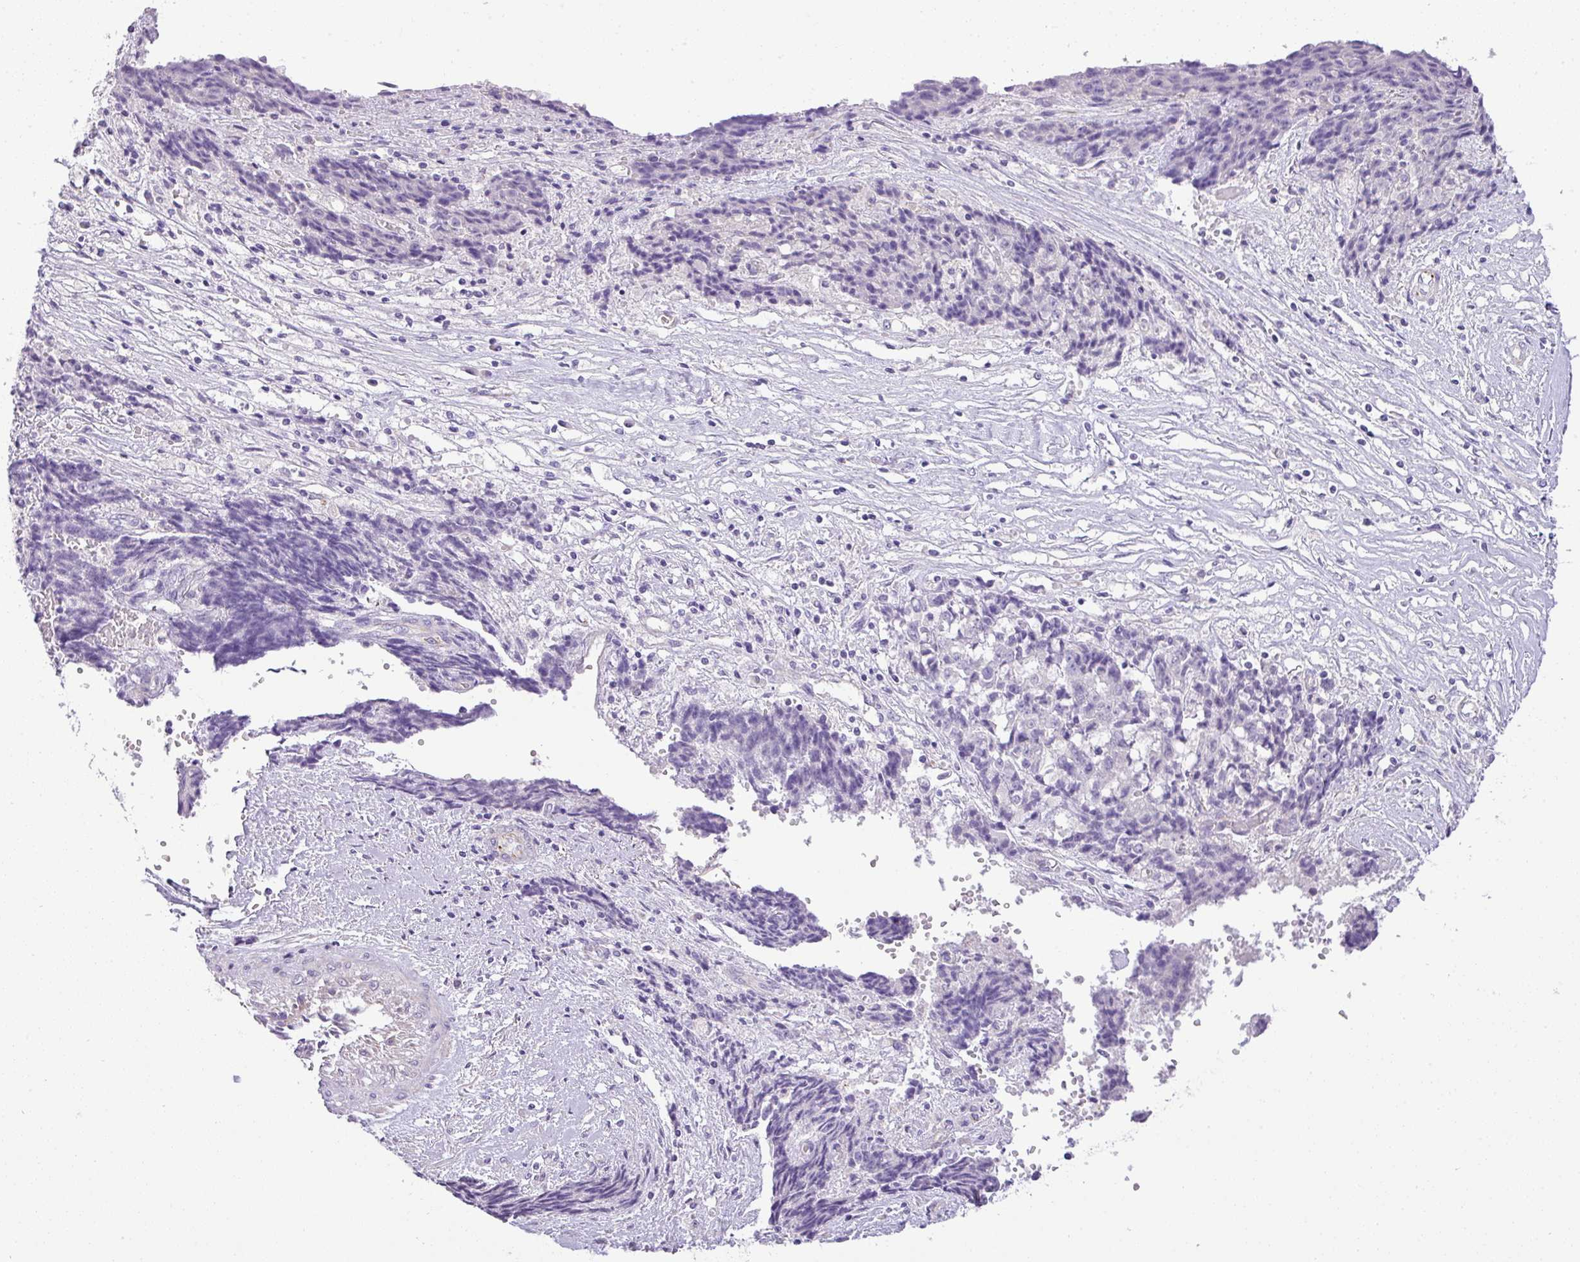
{"staining": {"intensity": "negative", "quantity": "none", "location": "none"}, "tissue": "ovarian cancer", "cell_type": "Tumor cells", "image_type": "cancer", "snomed": [{"axis": "morphology", "description": "Carcinoma, endometroid"}, {"axis": "topography", "description": "Ovary"}], "caption": "High magnification brightfield microscopy of ovarian endometroid carcinoma stained with DAB (3,3'-diaminobenzidine) (brown) and counterstained with hematoxylin (blue): tumor cells show no significant positivity.", "gene": "ENSG00000273748", "patient": {"sex": "female", "age": 42}}